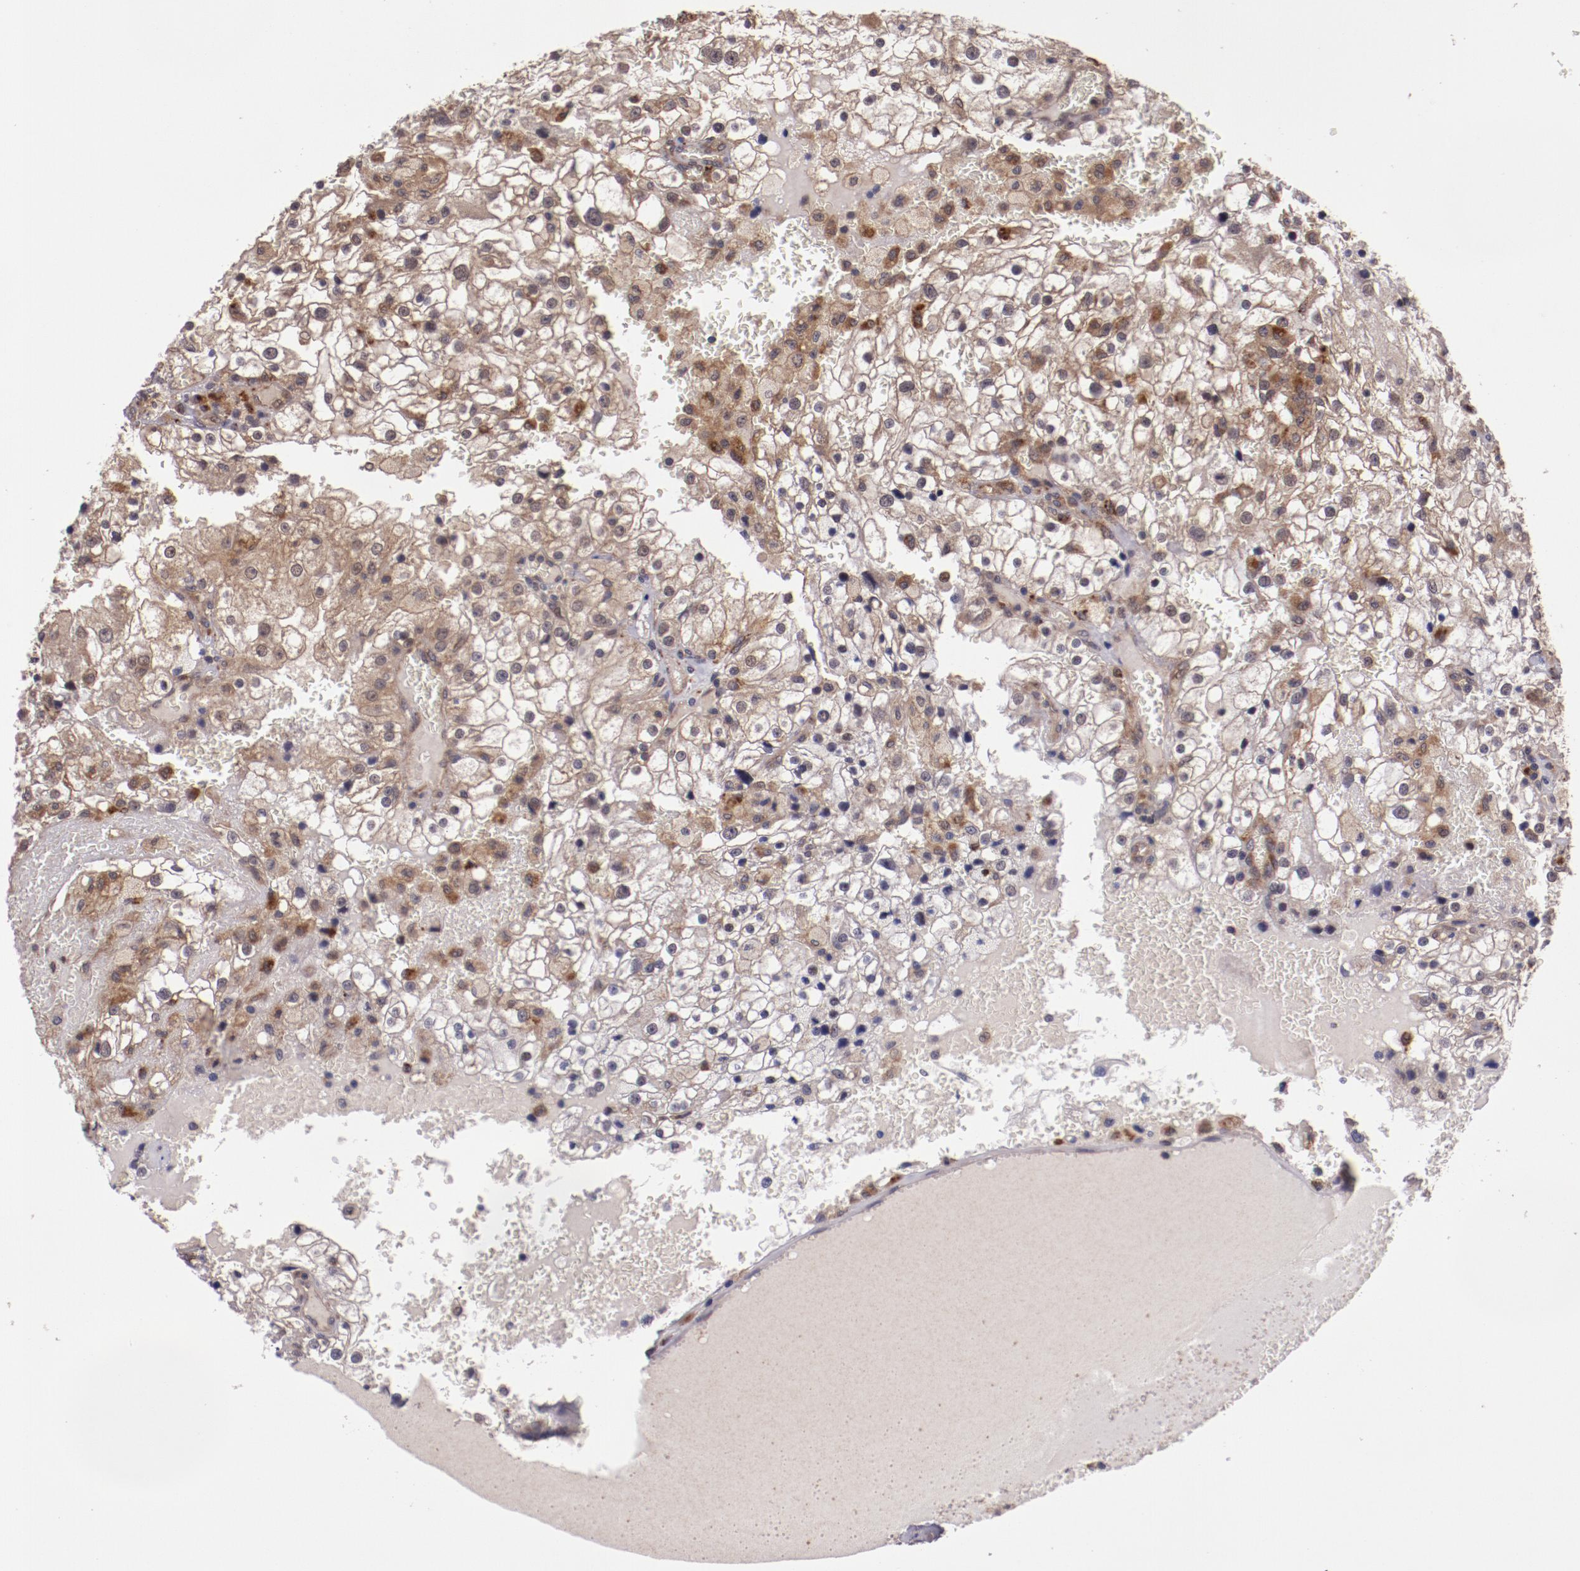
{"staining": {"intensity": "weak", "quantity": ">75%", "location": "cytoplasmic/membranous"}, "tissue": "renal cancer", "cell_type": "Tumor cells", "image_type": "cancer", "snomed": [{"axis": "morphology", "description": "Adenocarcinoma, NOS"}, {"axis": "topography", "description": "Kidney"}], "caption": "Immunohistochemical staining of human adenocarcinoma (renal) exhibits low levels of weak cytoplasmic/membranous staining in about >75% of tumor cells.", "gene": "FTSJ1", "patient": {"sex": "female", "age": 74}}